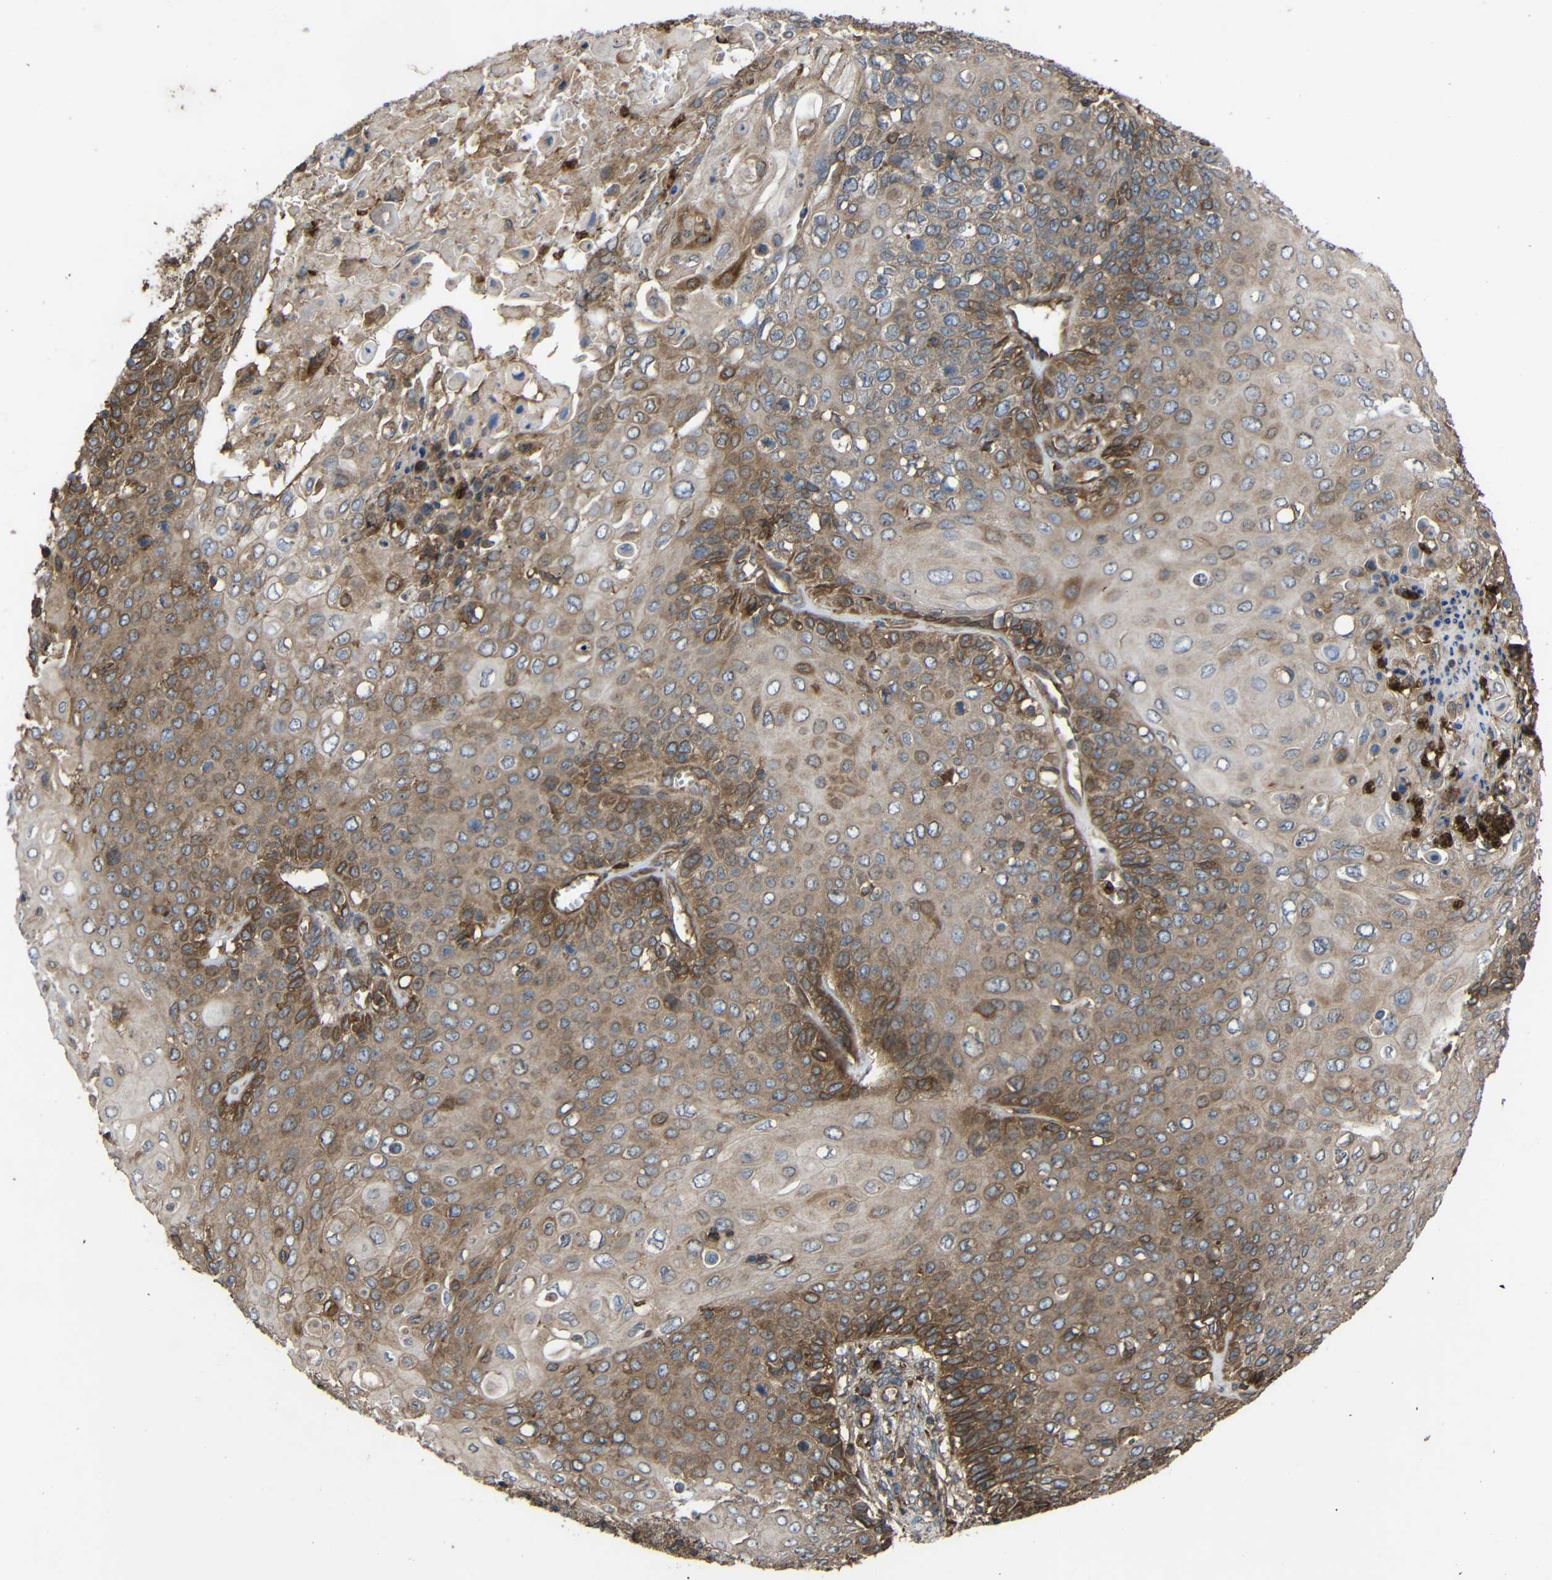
{"staining": {"intensity": "moderate", "quantity": ">75%", "location": "cytoplasmic/membranous"}, "tissue": "cervical cancer", "cell_type": "Tumor cells", "image_type": "cancer", "snomed": [{"axis": "morphology", "description": "Squamous cell carcinoma, NOS"}, {"axis": "topography", "description": "Cervix"}], "caption": "Protein expression analysis of cervical squamous cell carcinoma reveals moderate cytoplasmic/membranous staining in about >75% of tumor cells. (Brightfield microscopy of DAB IHC at high magnification).", "gene": "TREM2", "patient": {"sex": "female", "age": 39}}